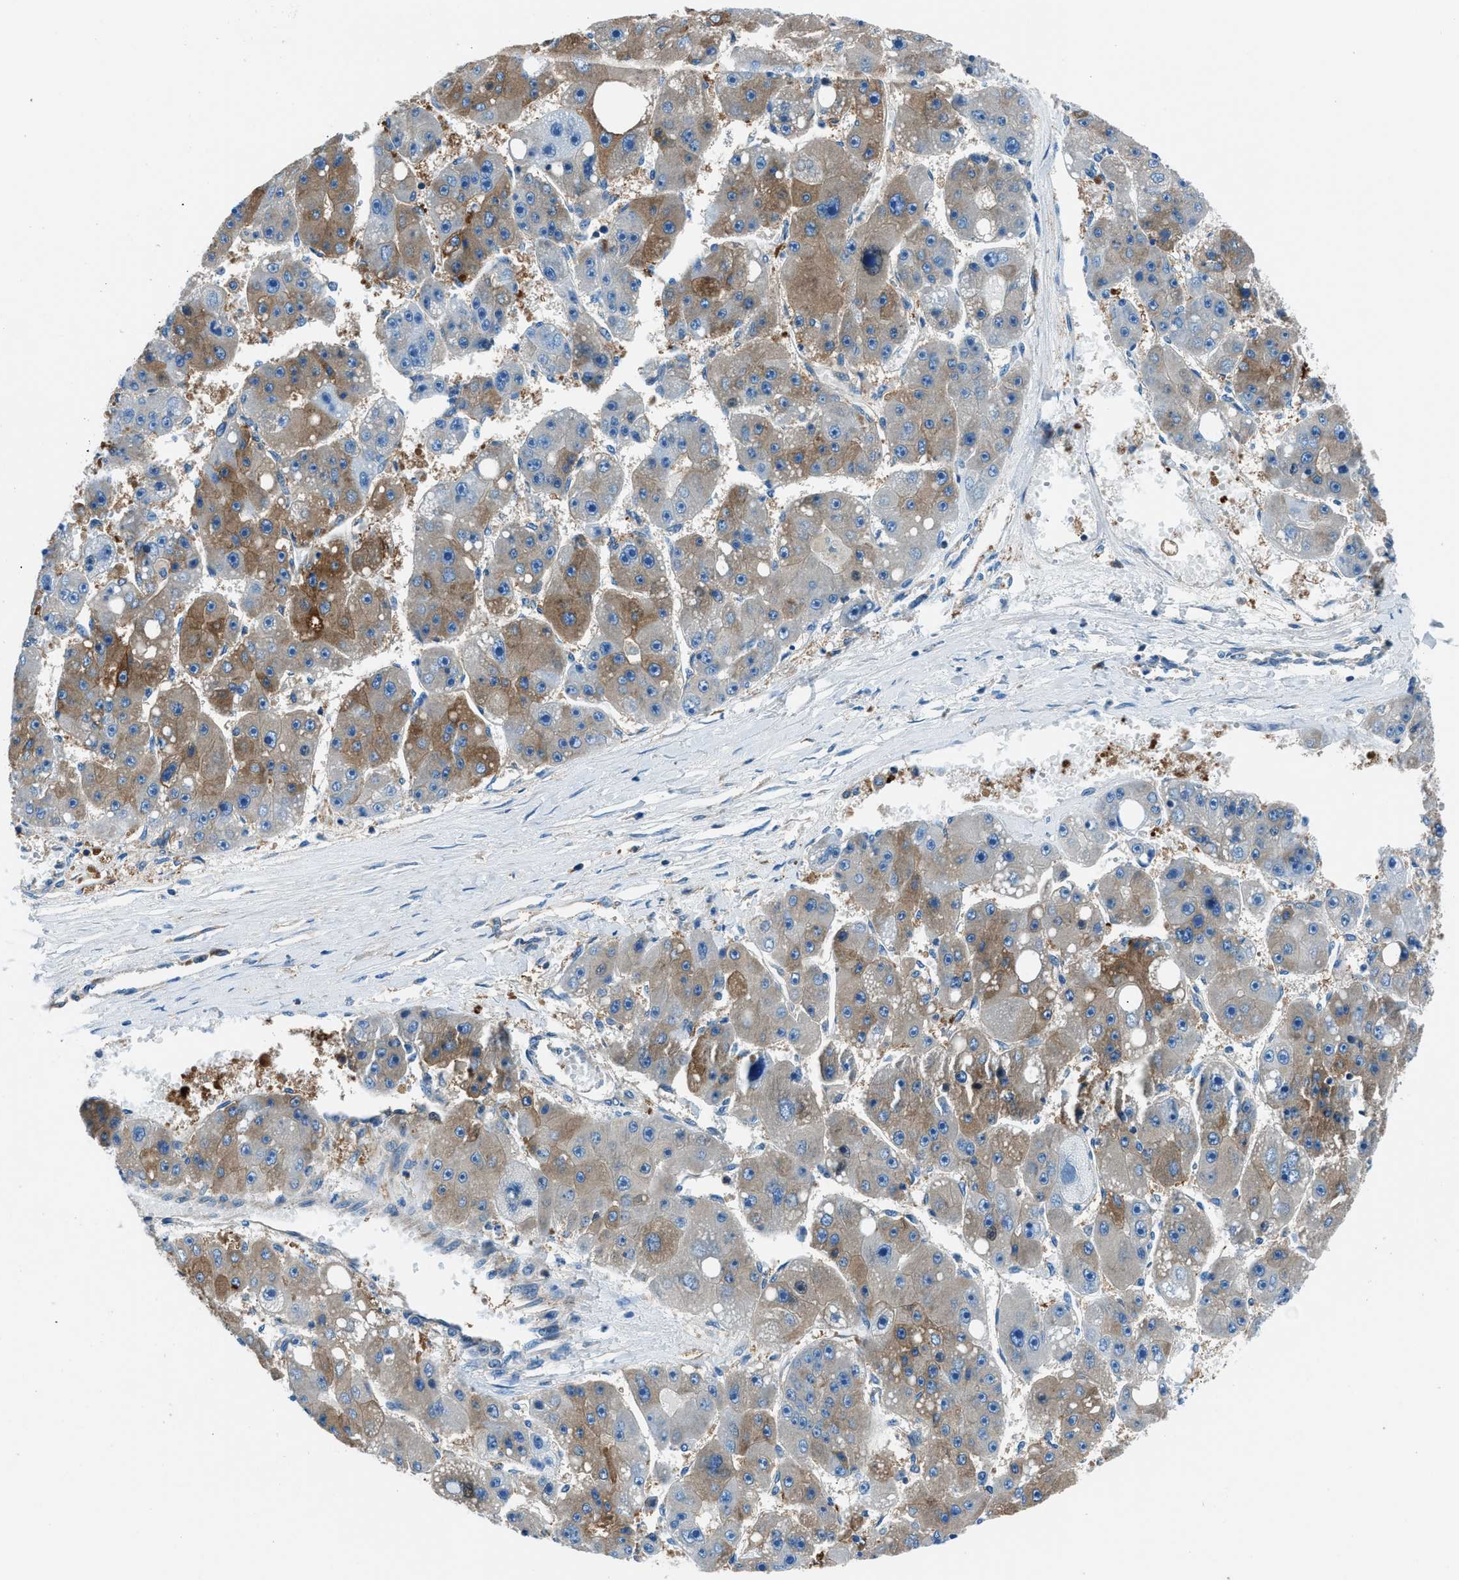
{"staining": {"intensity": "moderate", "quantity": "<25%", "location": "cytoplasmic/membranous"}, "tissue": "liver cancer", "cell_type": "Tumor cells", "image_type": "cancer", "snomed": [{"axis": "morphology", "description": "Carcinoma, Hepatocellular, NOS"}, {"axis": "topography", "description": "Liver"}], "caption": "This photomicrograph displays immunohistochemistry staining of liver hepatocellular carcinoma, with low moderate cytoplasmic/membranous expression in approximately <25% of tumor cells.", "gene": "SARS1", "patient": {"sex": "female", "age": 61}}